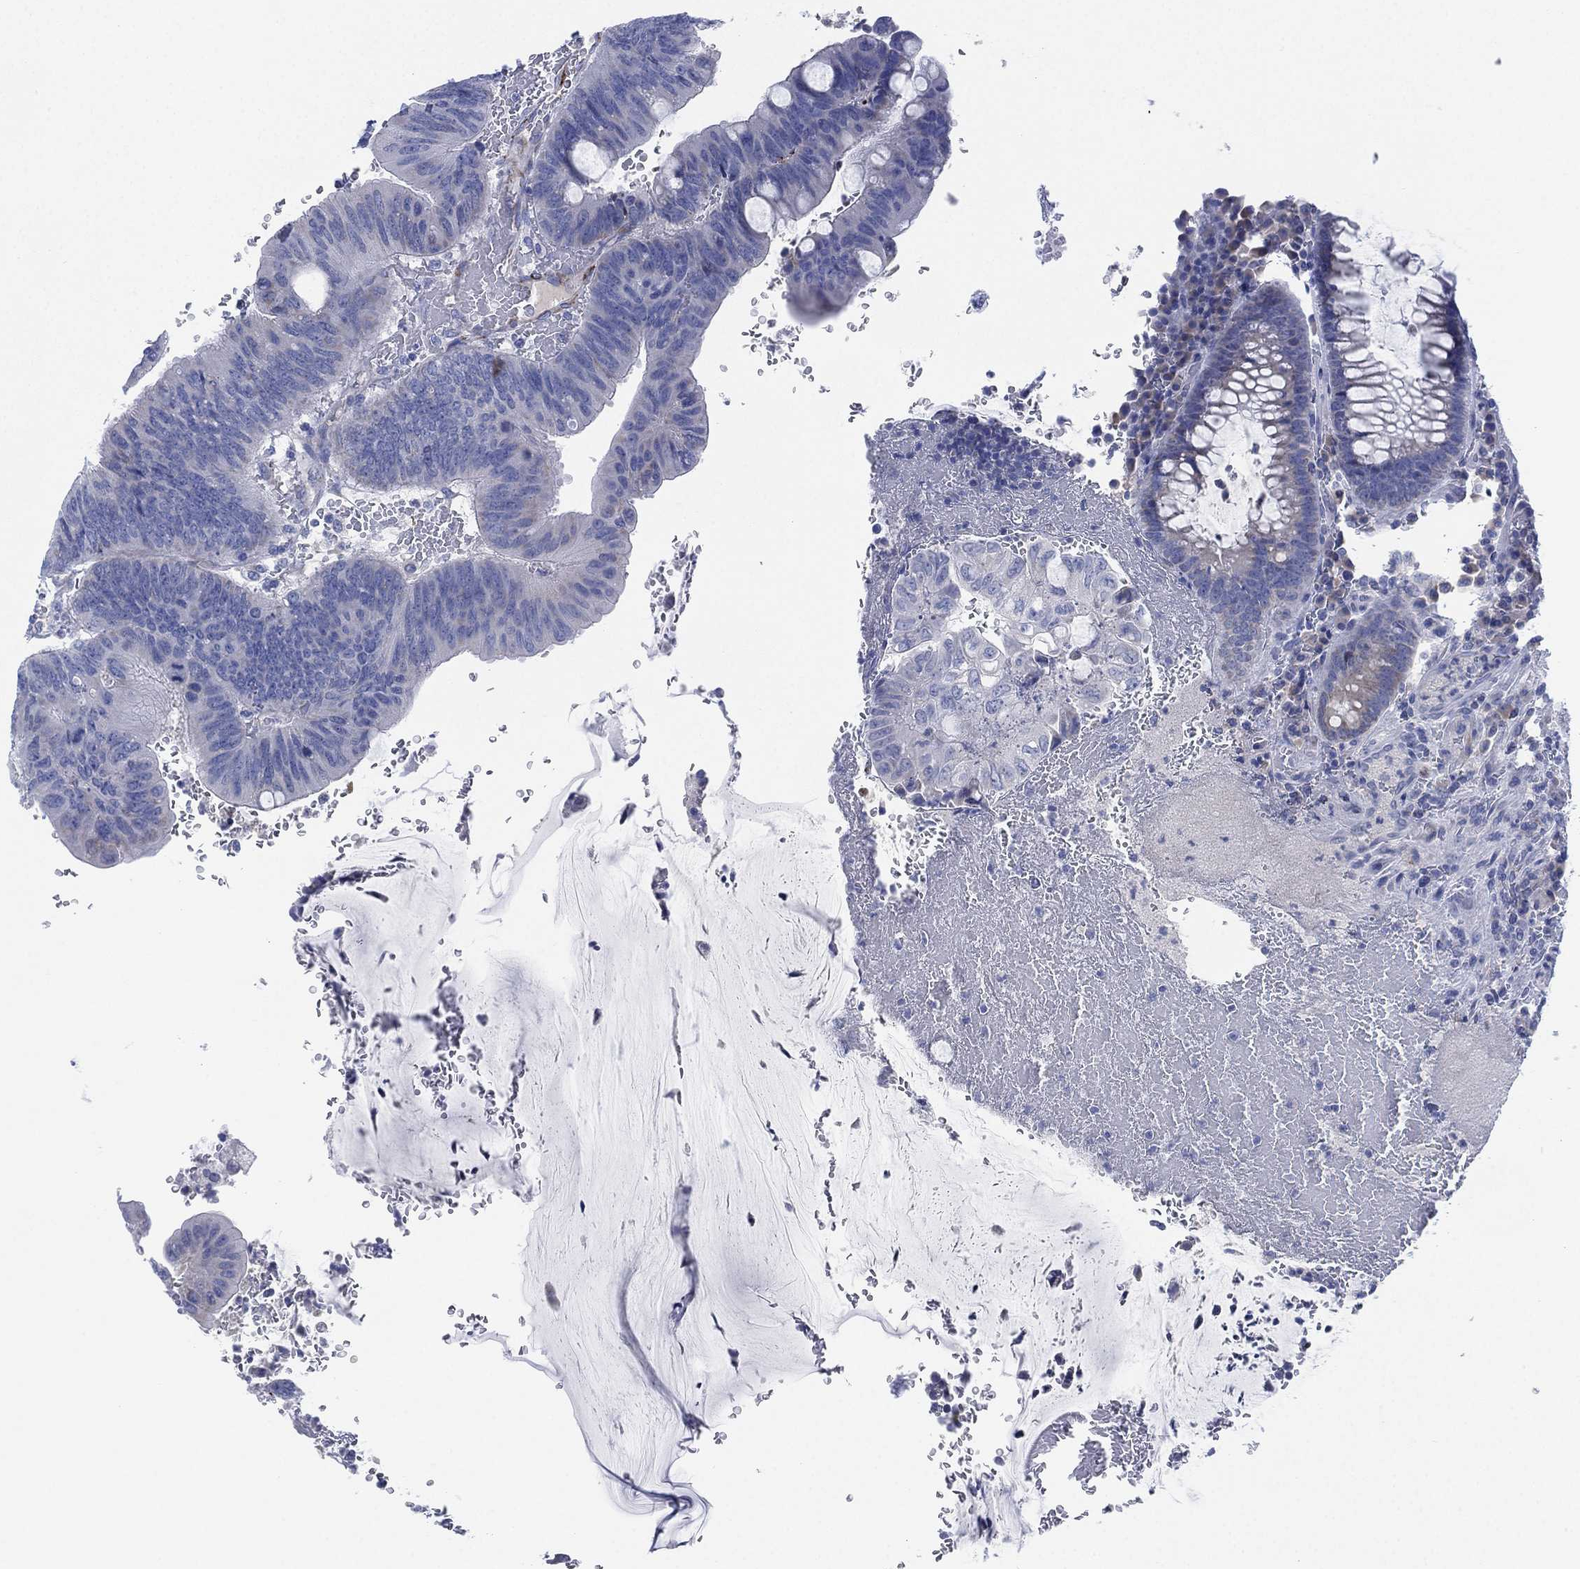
{"staining": {"intensity": "negative", "quantity": "none", "location": "none"}, "tissue": "colorectal cancer", "cell_type": "Tumor cells", "image_type": "cancer", "snomed": [{"axis": "morphology", "description": "Normal tissue, NOS"}, {"axis": "morphology", "description": "Adenocarcinoma, NOS"}, {"axis": "topography", "description": "Rectum"}], "caption": "Micrograph shows no protein positivity in tumor cells of colorectal cancer (adenocarcinoma) tissue.", "gene": "ADAD2", "patient": {"sex": "male", "age": 92}}